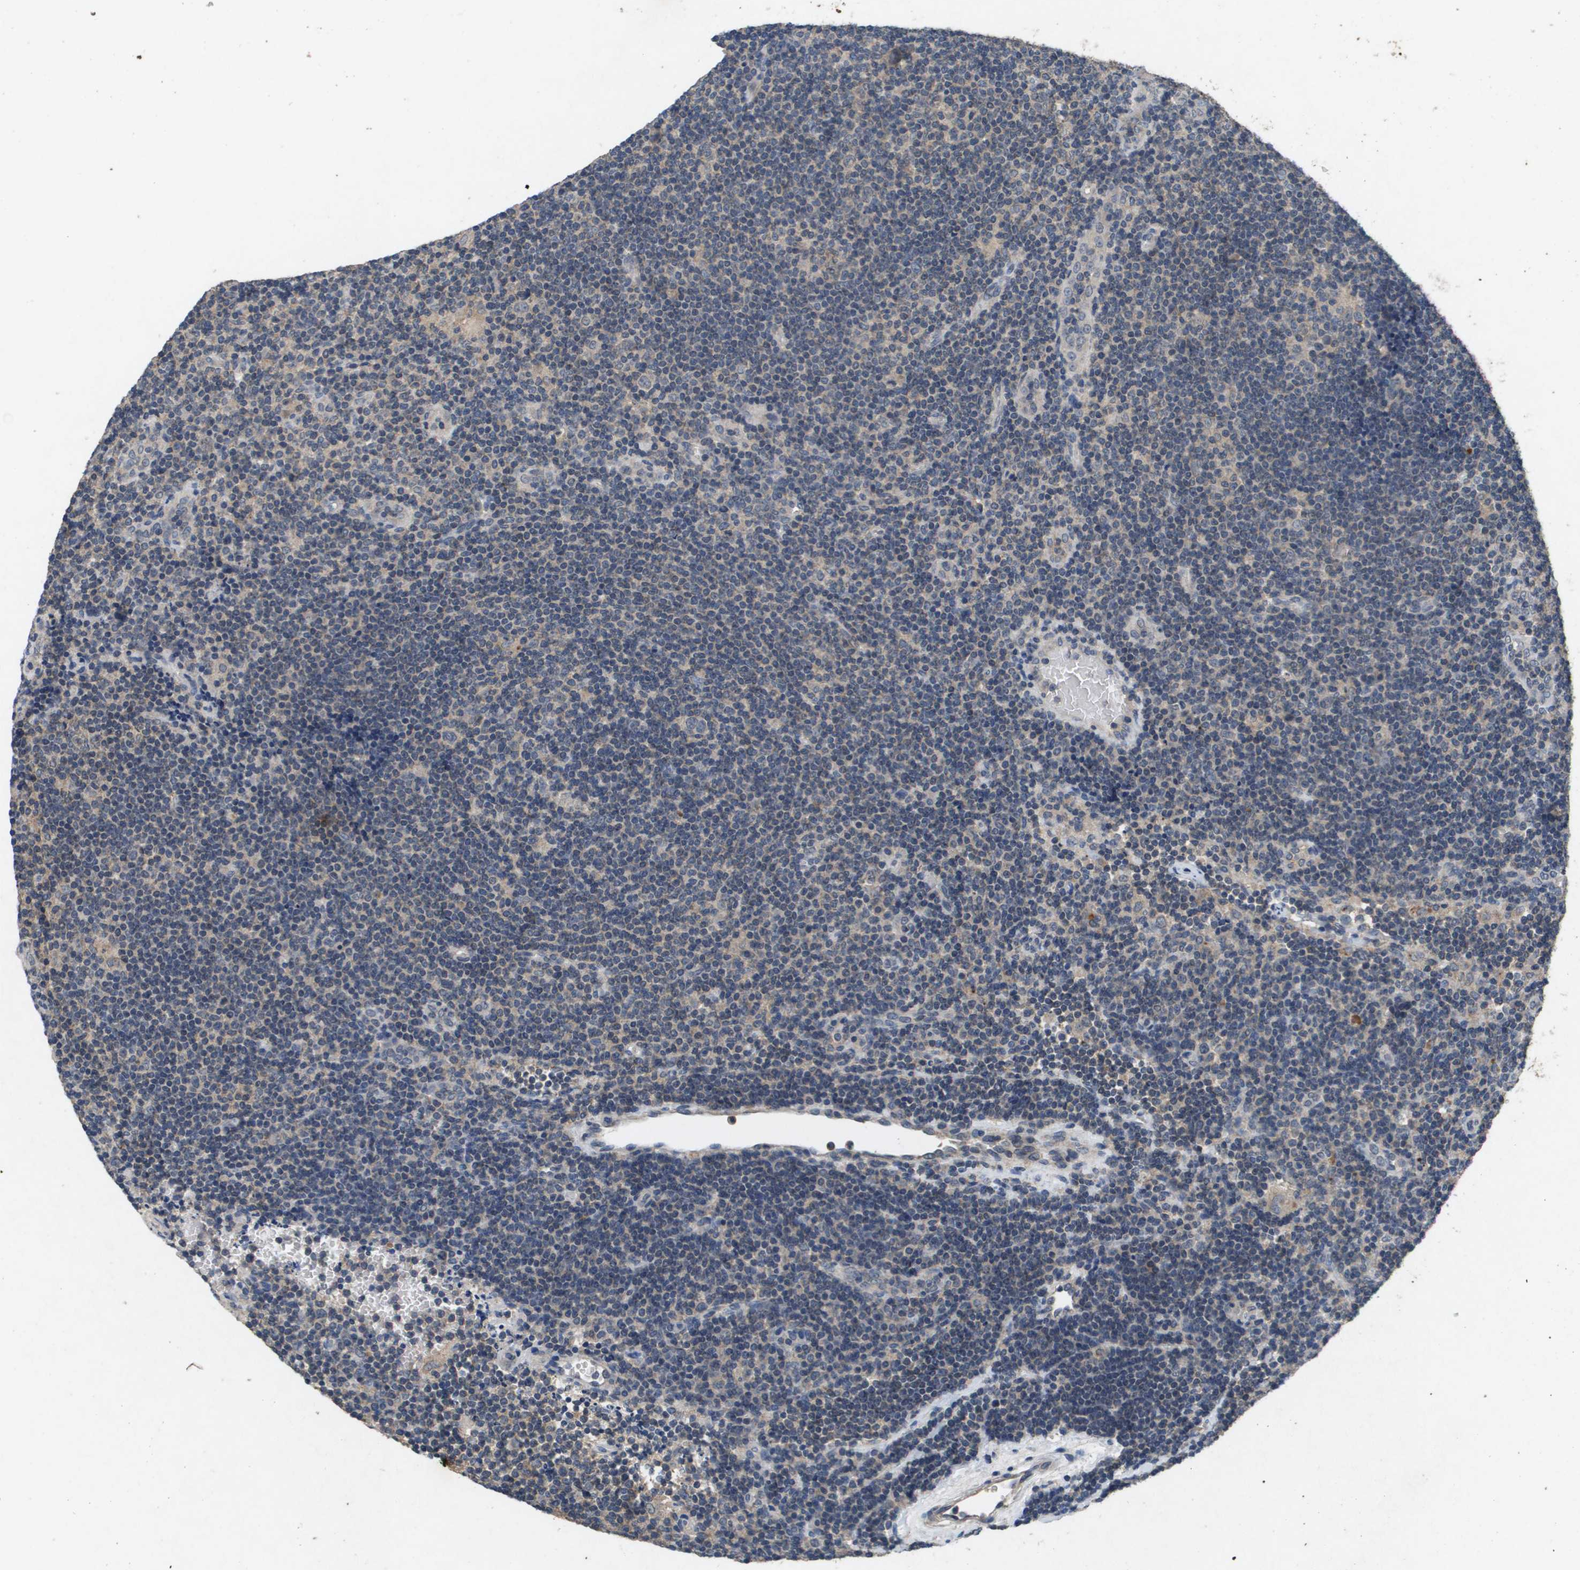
{"staining": {"intensity": "weak", "quantity": "<25%", "location": "cytoplasmic/membranous"}, "tissue": "lymphoma", "cell_type": "Tumor cells", "image_type": "cancer", "snomed": [{"axis": "morphology", "description": "Hodgkin's disease, NOS"}, {"axis": "topography", "description": "Lymph node"}], "caption": "DAB immunohistochemical staining of human Hodgkin's disease reveals no significant staining in tumor cells.", "gene": "PROC", "patient": {"sex": "female", "age": 57}}